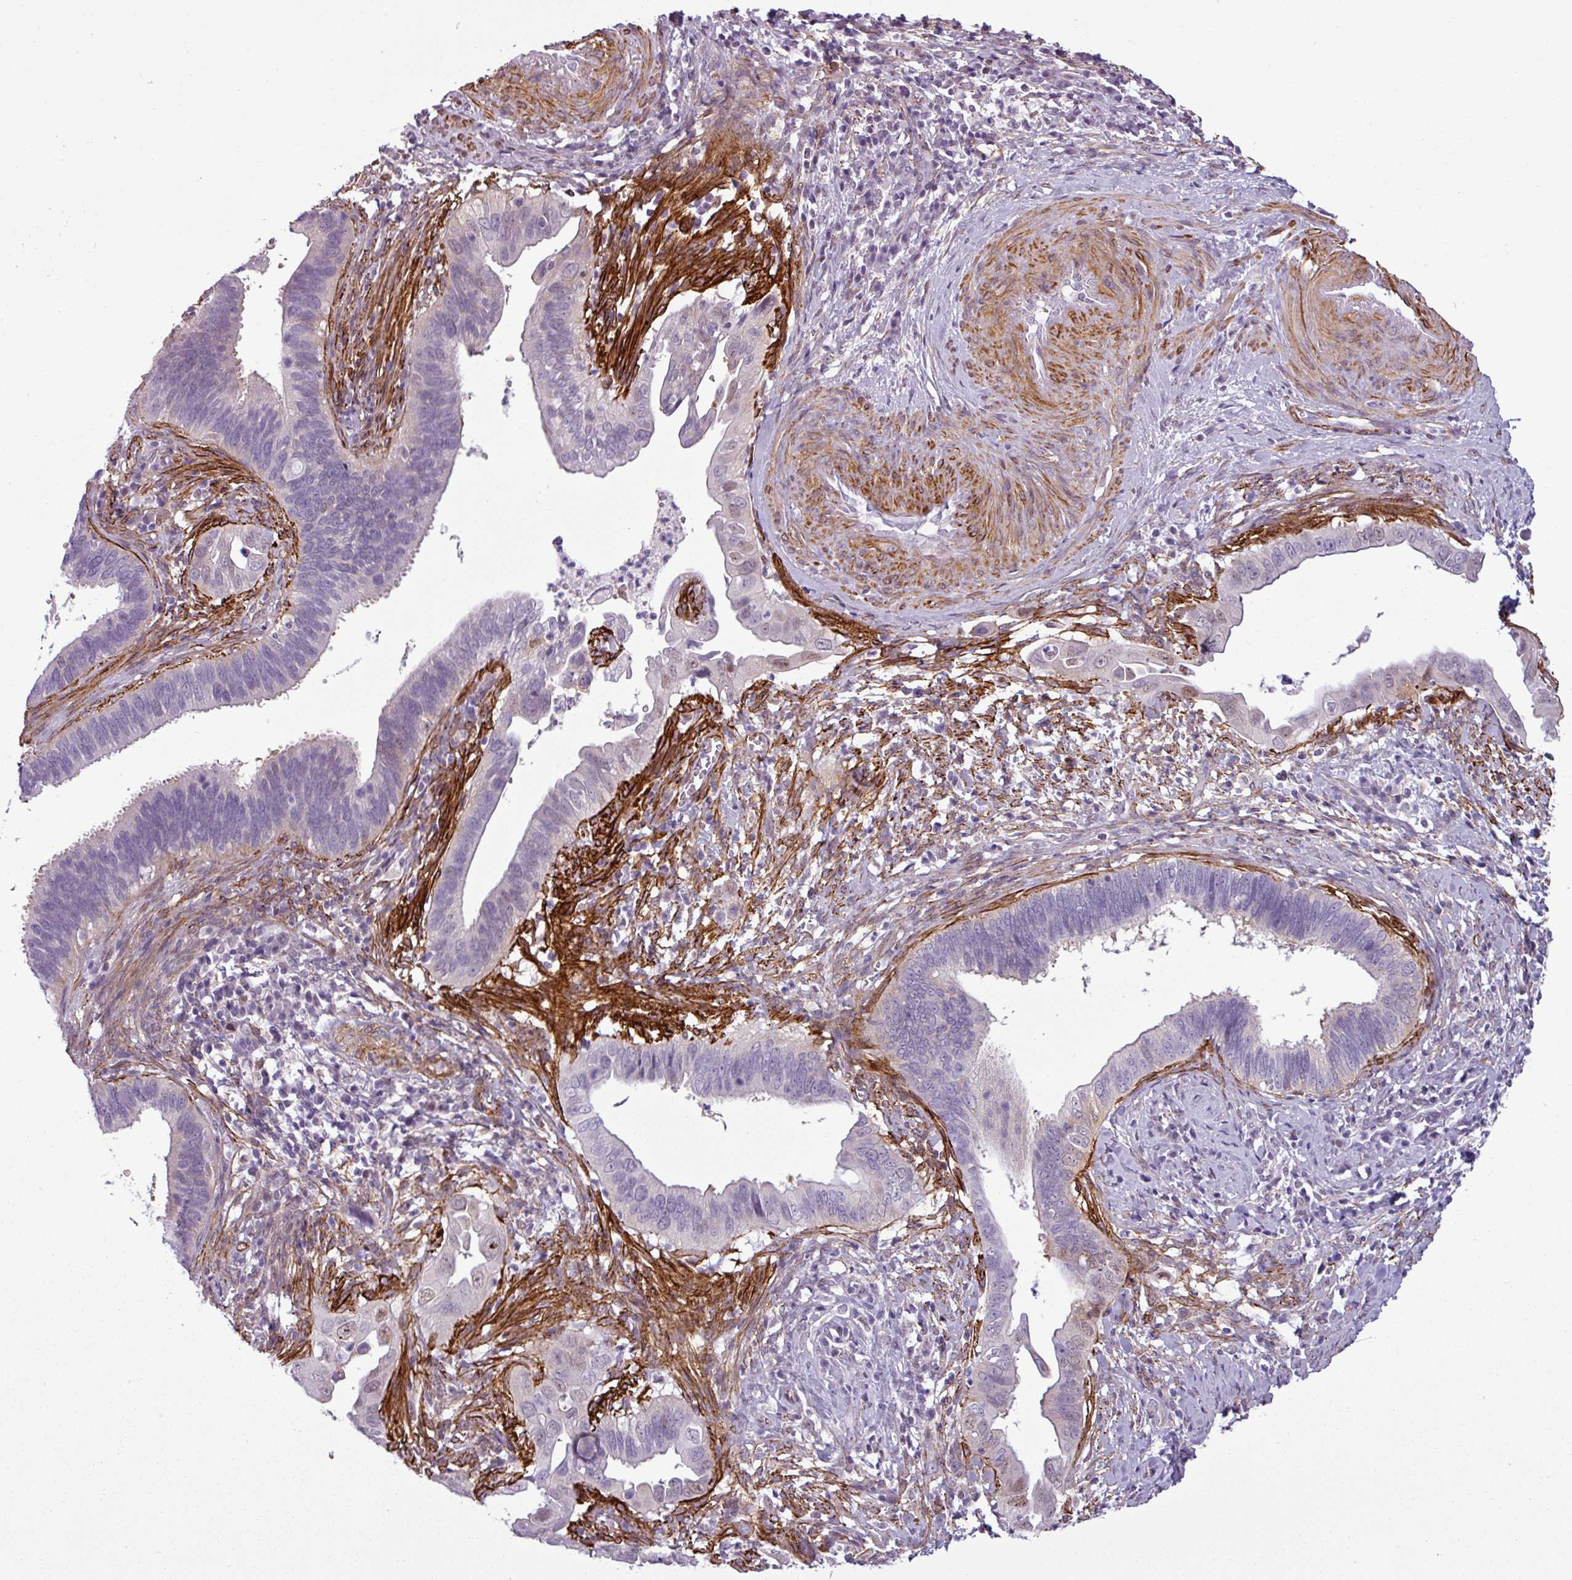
{"staining": {"intensity": "moderate", "quantity": "<25%", "location": "cytoplasmic/membranous,nuclear"}, "tissue": "cervical cancer", "cell_type": "Tumor cells", "image_type": "cancer", "snomed": [{"axis": "morphology", "description": "Adenocarcinoma, NOS"}, {"axis": "topography", "description": "Cervix"}], "caption": "Immunohistochemical staining of cervical adenocarcinoma exhibits low levels of moderate cytoplasmic/membranous and nuclear positivity in approximately <25% of tumor cells. The staining is performed using DAB (3,3'-diaminobenzidine) brown chromogen to label protein expression. The nuclei are counter-stained blue using hematoxylin.", "gene": "ATP10A", "patient": {"sex": "female", "age": 42}}